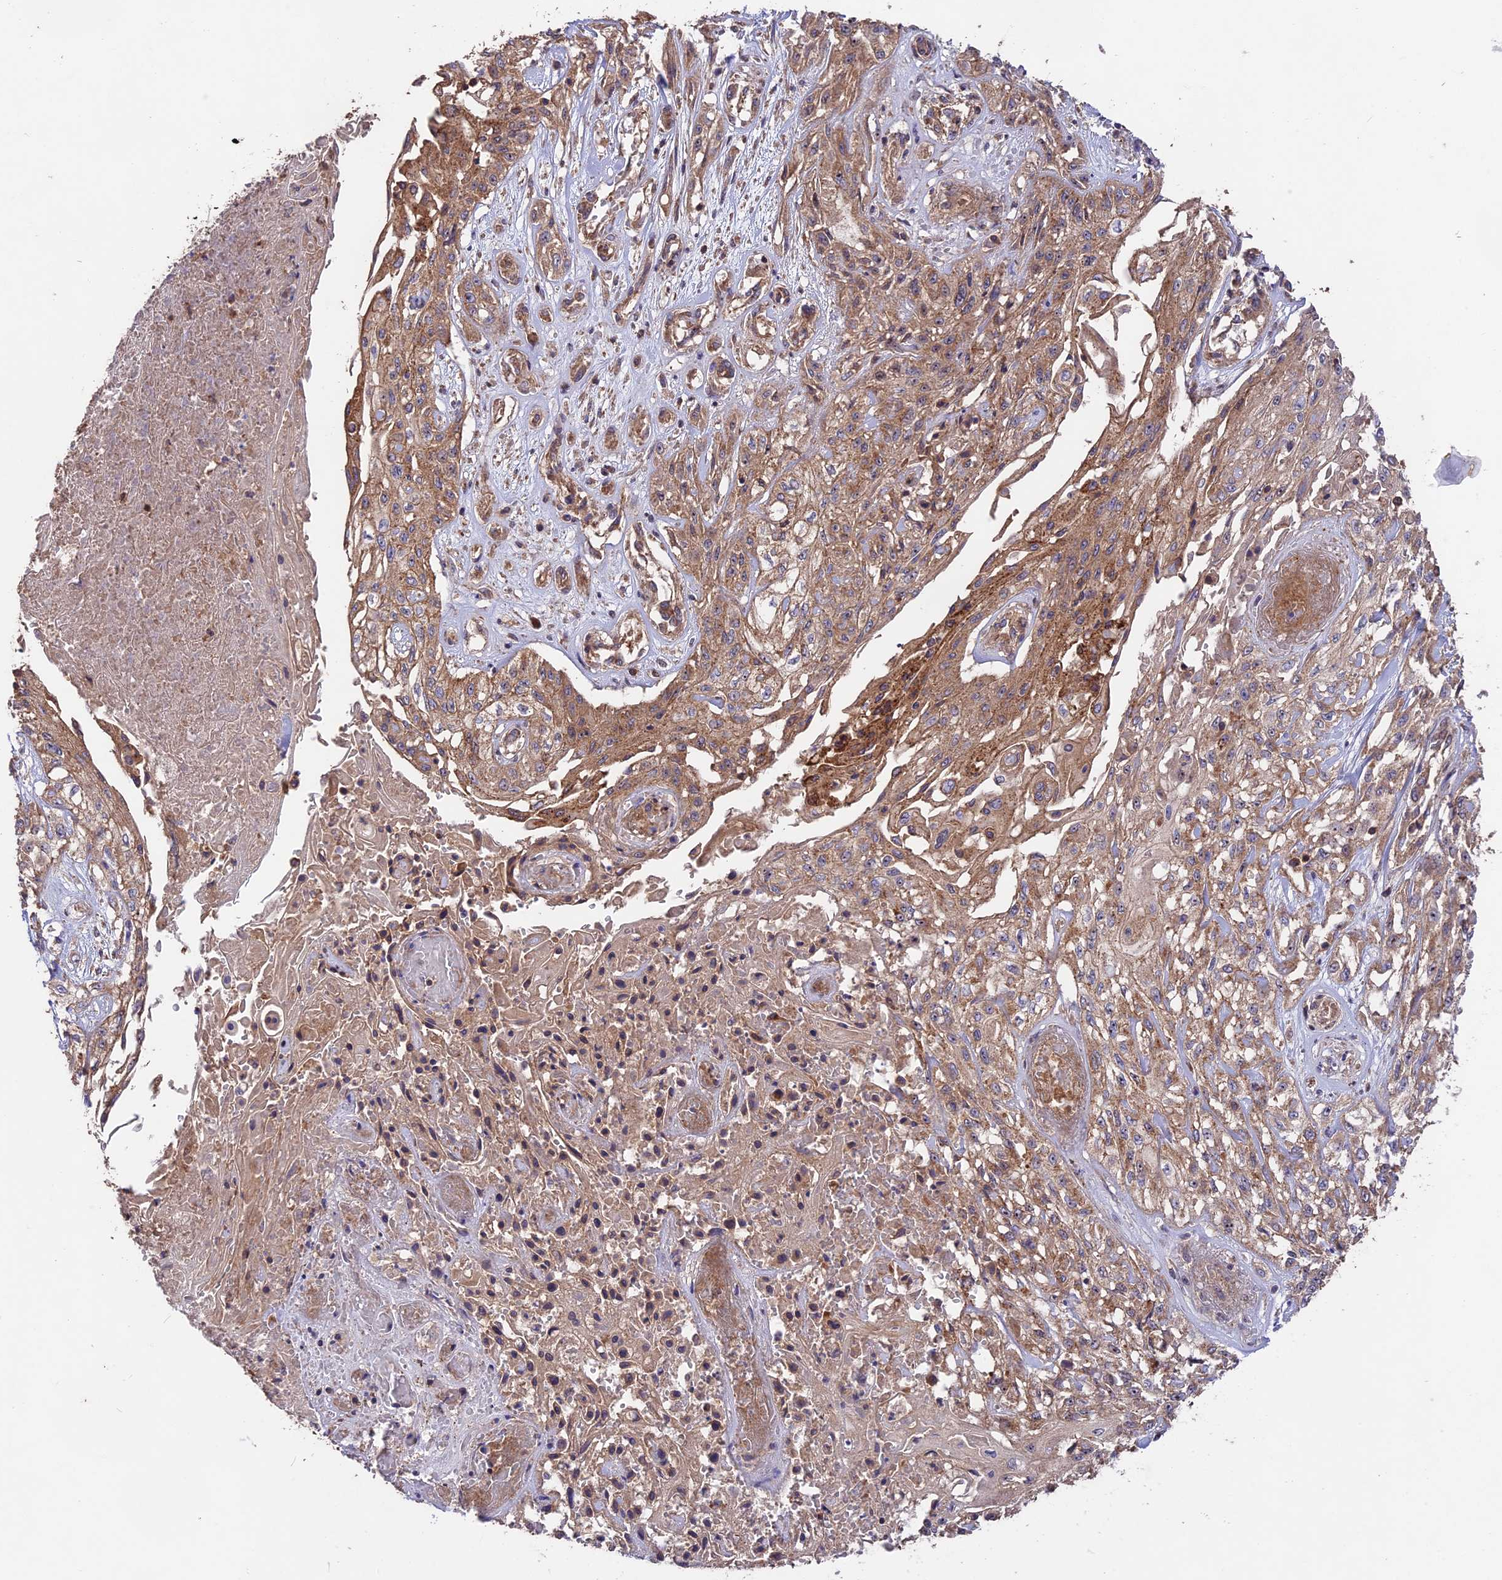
{"staining": {"intensity": "moderate", "quantity": ">75%", "location": "cytoplasmic/membranous"}, "tissue": "skin cancer", "cell_type": "Tumor cells", "image_type": "cancer", "snomed": [{"axis": "morphology", "description": "Squamous cell carcinoma, NOS"}, {"axis": "morphology", "description": "Squamous cell carcinoma, metastatic, NOS"}, {"axis": "topography", "description": "Skin"}, {"axis": "topography", "description": "Lymph node"}], "caption": "Protein expression analysis of skin cancer (metastatic squamous cell carcinoma) shows moderate cytoplasmic/membranous expression in about >75% of tumor cells.", "gene": "NUDT8", "patient": {"sex": "male", "age": 75}}